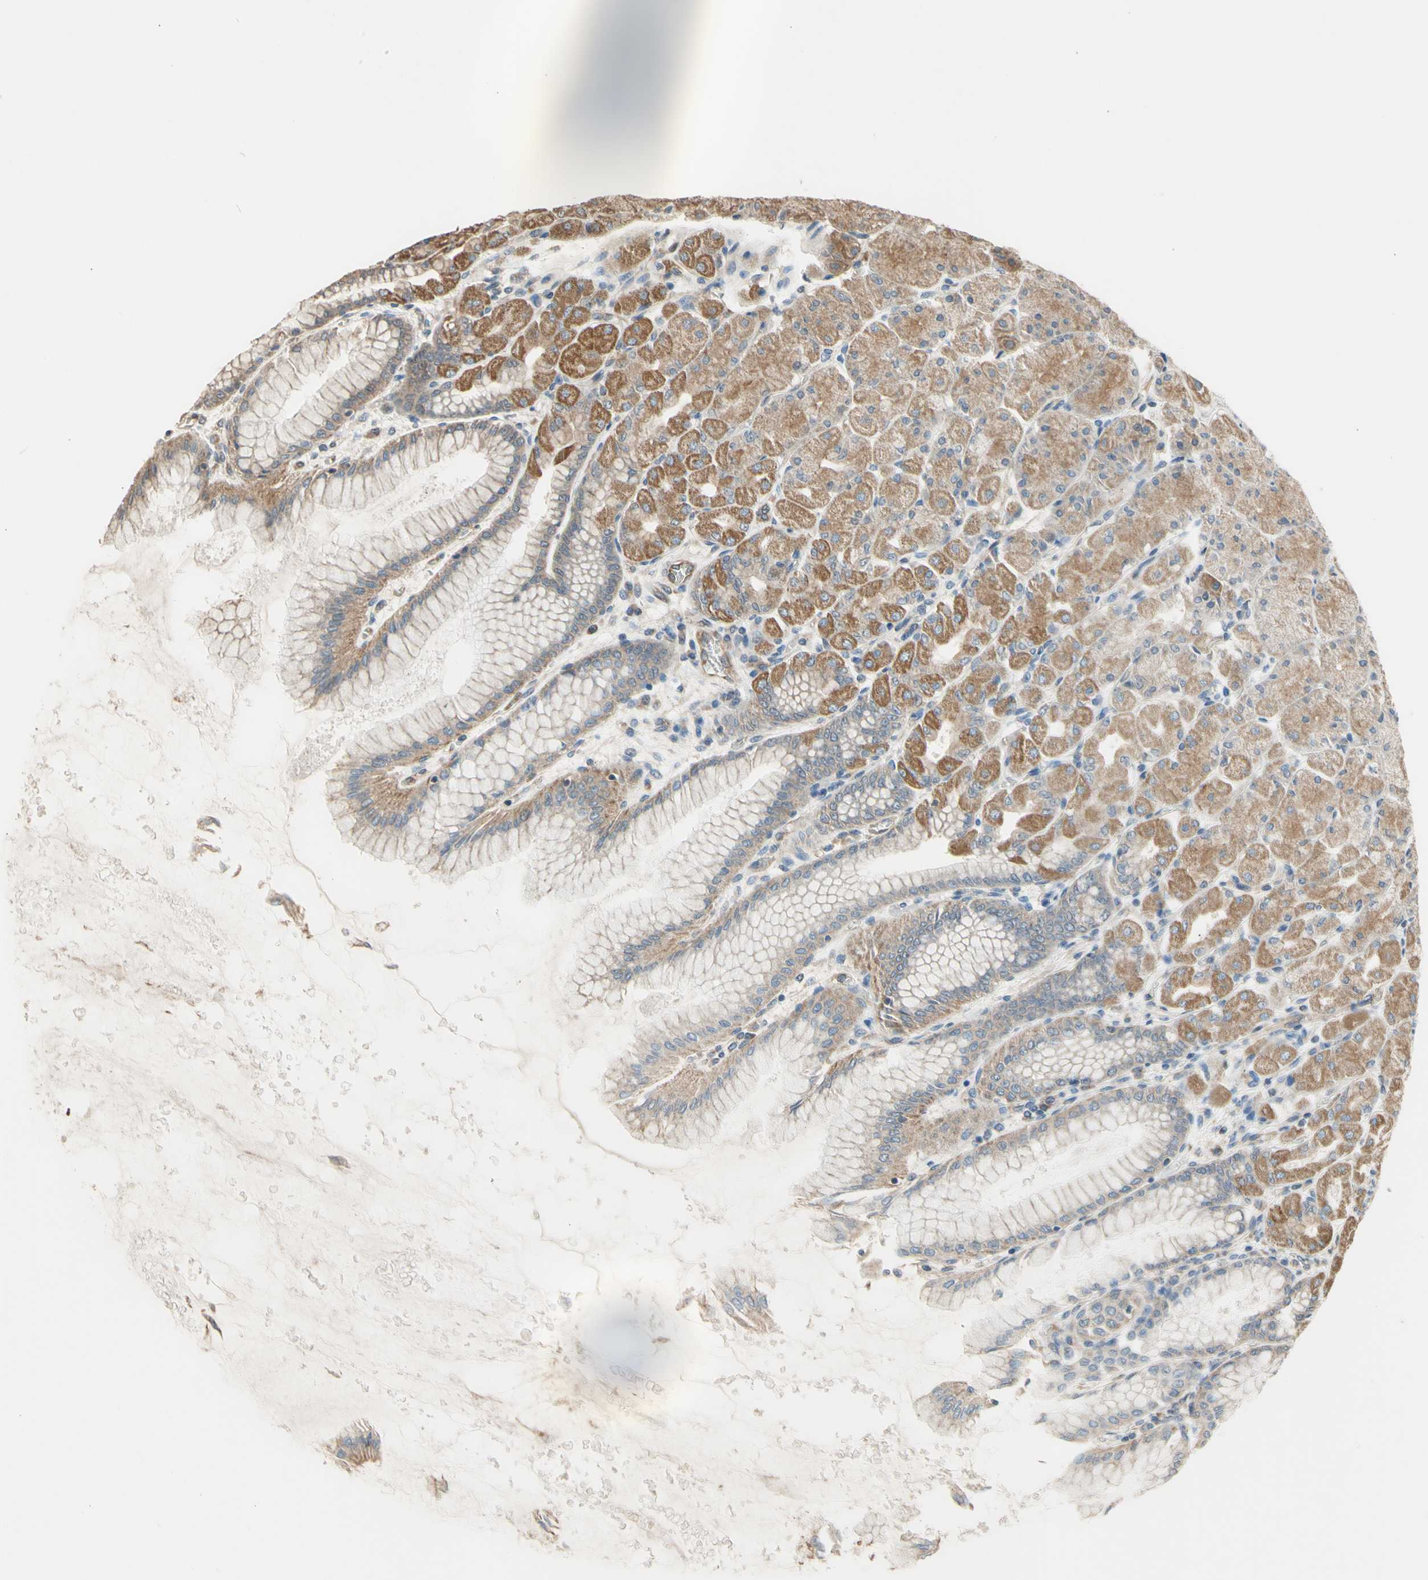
{"staining": {"intensity": "moderate", "quantity": ">75%", "location": "cytoplasmic/membranous"}, "tissue": "stomach", "cell_type": "Glandular cells", "image_type": "normal", "snomed": [{"axis": "morphology", "description": "Normal tissue, NOS"}, {"axis": "topography", "description": "Stomach, upper"}], "caption": "Immunohistochemistry (IHC) (DAB (3,3'-diaminobenzidine)) staining of normal human stomach displays moderate cytoplasmic/membranous protein expression in about >75% of glandular cells.", "gene": "EFNB2", "patient": {"sex": "female", "age": 56}}